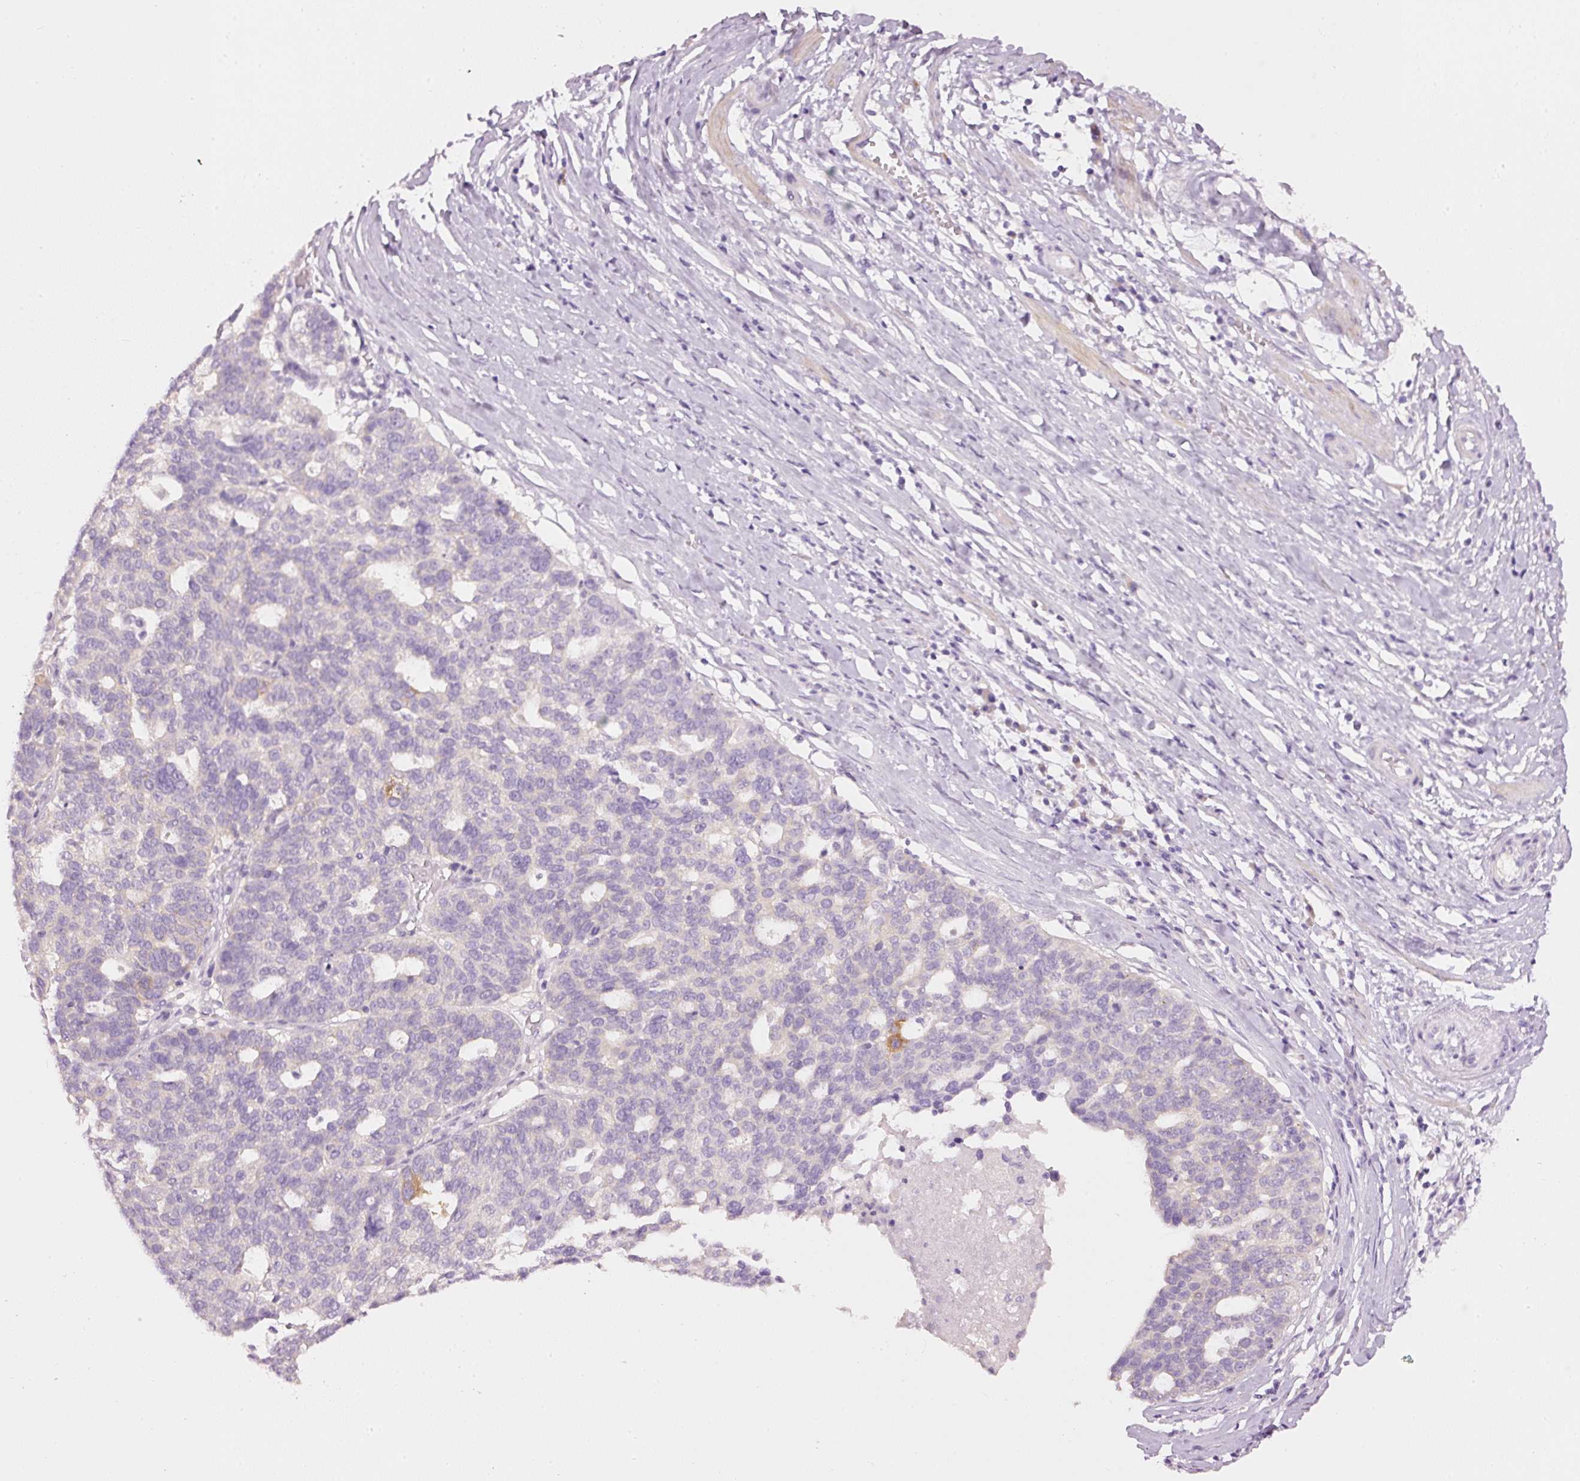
{"staining": {"intensity": "negative", "quantity": "none", "location": "none"}, "tissue": "ovarian cancer", "cell_type": "Tumor cells", "image_type": "cancer", "snomed": [{"axis": "morphology", "description": "Cystadenocarcinoma, serous, NOS"}, {"axis": "topography", "description": "Ovary"}], "caption": "The immunohistochemistry (IHC) photomicrograph has no significant staining in tumor cells of ovarian serous cystadenocarcinoma tissue.", "gene": "PDXDC1", "patient": {"sex": "female", "age": 59}}